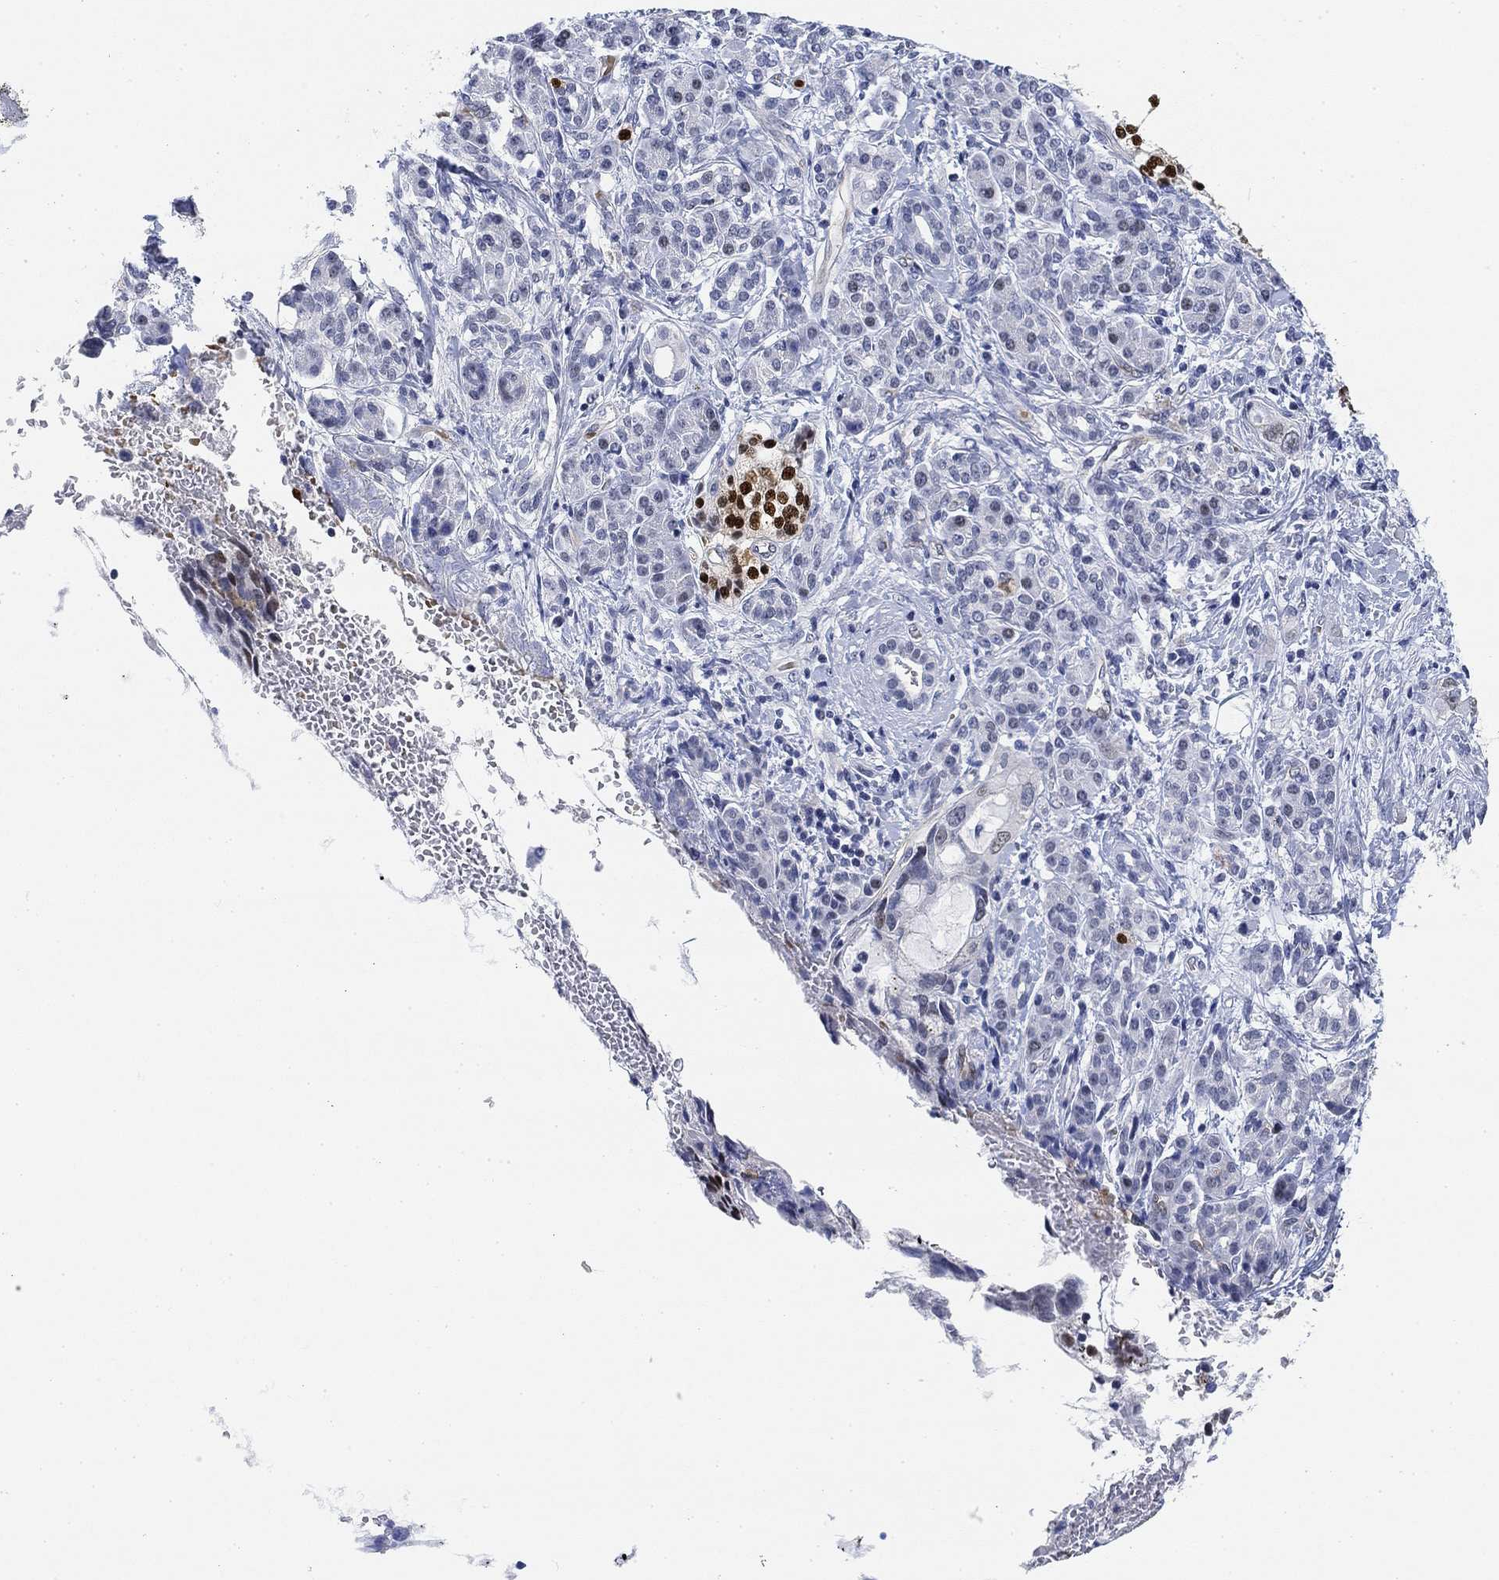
{"staining": {"intensity": "negative", "quantity": "none", "location": "none"}, "tissue": "pancreatic cancer", "cell_type": "Tumor cells", "image_type": "cancer", "snomed": [{"axis": "morphology", "description": "Adenocarcinoma, NOS"}, {"axis": "topography", "description": "Pancreas"}], "caption": "Immunohistochemical staining of pancreatic cancer (adenocarcinoma) shows no significant positivity in tumor cells. (DAB IHC visualized using brightfield microscopy, high magnification).", "gene": "PAX6", "patient": {"sex": "female", "age": 56}}